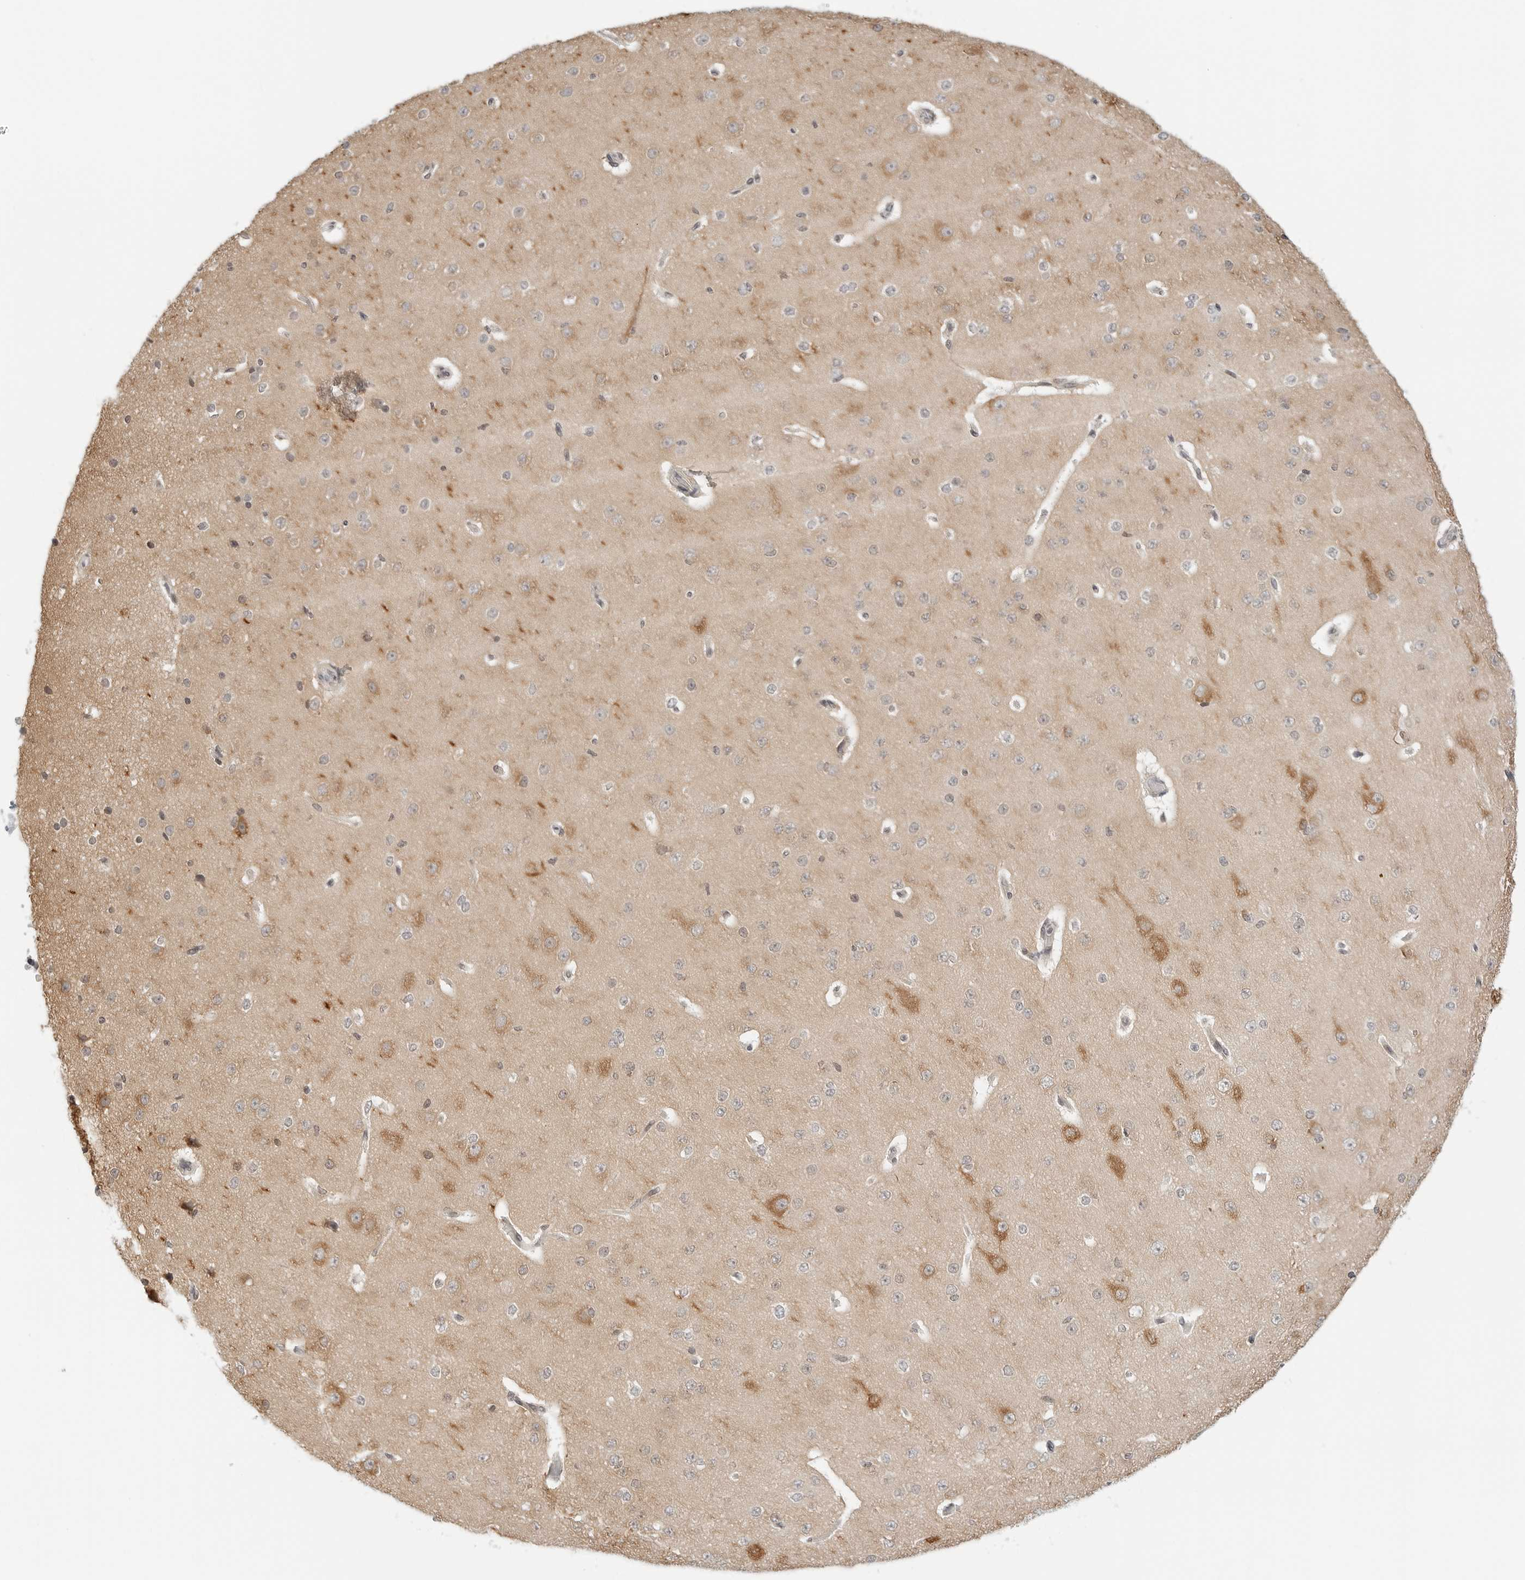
{"staining": {"intensity": "negative", "quantity": "none", "location": "none"}, "tissue": "cerebral cortex", "cell_type": "Endothelial cells", "image_type": "normal", "snomed": [{"axis": "morphology", "description": "Normal tissue, NOS"}, {"axis": "morphology", "description": "Developmental malformation"}, {"axis": "topography", "description": "Cerebral cortex"}], "caption": "Immunohistochemistry (IHC) of unremarkable human cerebral cortex displays no positivity in endothelial cells.", "gene": "PARP10", "patient": {"sex": "female", "age": 30}}